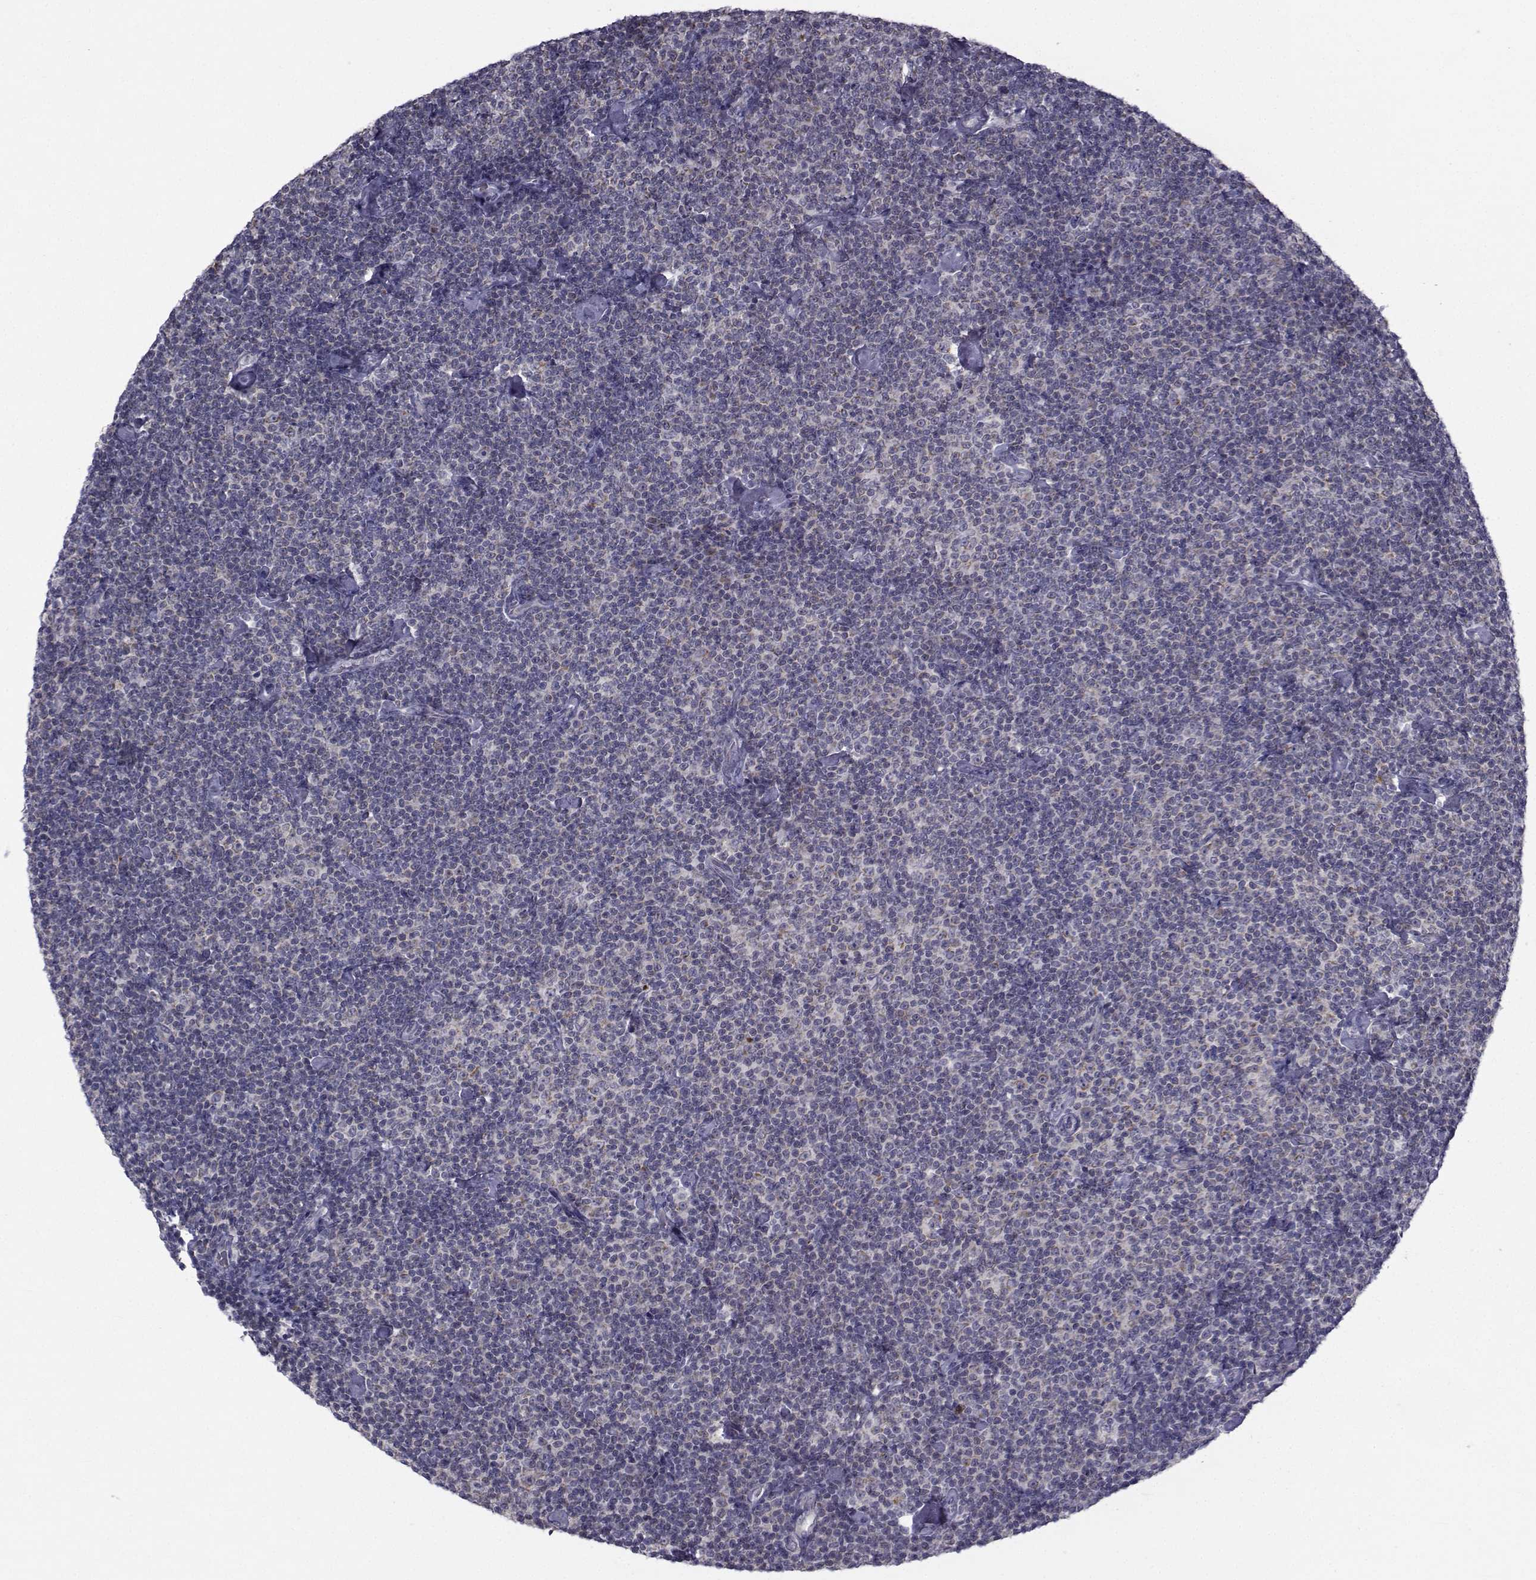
{"staining": {"intensity": "negative", "quantity": "none", "location": "none"}, "tissue": "lymphoma", "cell_type": "Tumor cells", "image_type": "cancer", "snomed": [{"axis": "morphology", "description": "Malignant lymphoma, non-Hodgkin's type, Low grade"}, {"axis": "topography", "description": "Lymph node"}], "caption": "Immunohistochemistry (IHC) of low-grade malignant lymphoma, non-Hodgkin's type displays no positivity in tumor cells.", "gene": "ANGPT1", "patient": {"sex": "male", "age": 81}}